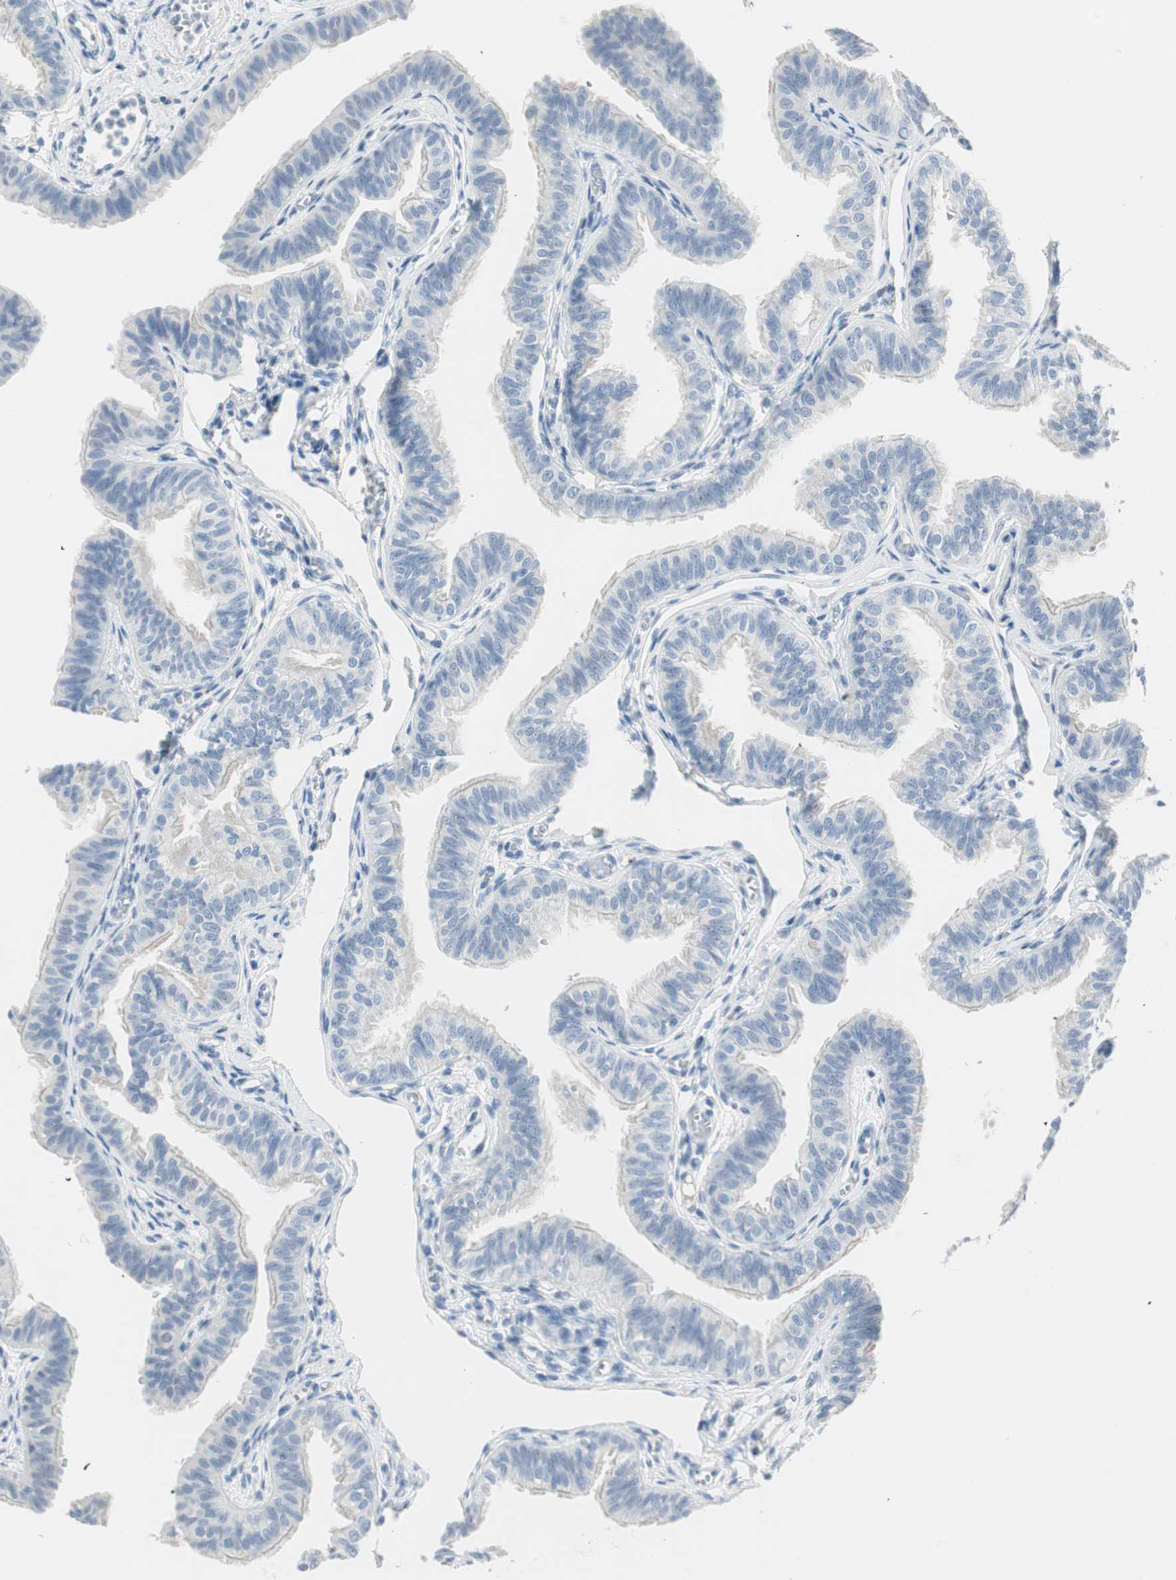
{"staining": {"intensity": "negative", "quantity": "none", "location": "none"}, "tissue": "fallopian tube", "cell_type": "Glandular cells", "image_type": "normal", "snomed": [{"axis": "morphology", "description": "Normal tissue, NOS"}, {"axis": "morphology", "description": "Dermoid, NOS"}, {"axis": "topography", "description": "Fallopian tube"}], "caption": "Fallopian tube was stained to show a protein in brown. There is no significant staining in glandular cells. Brightfield microscopy of IHC stained with DAB (3,3'-diaminobenzidine) (brown) and hematoxylin (blue), captured at high magnification.", "gene": "MLLT10", "patient": {"sex": "female", "age": 33}}